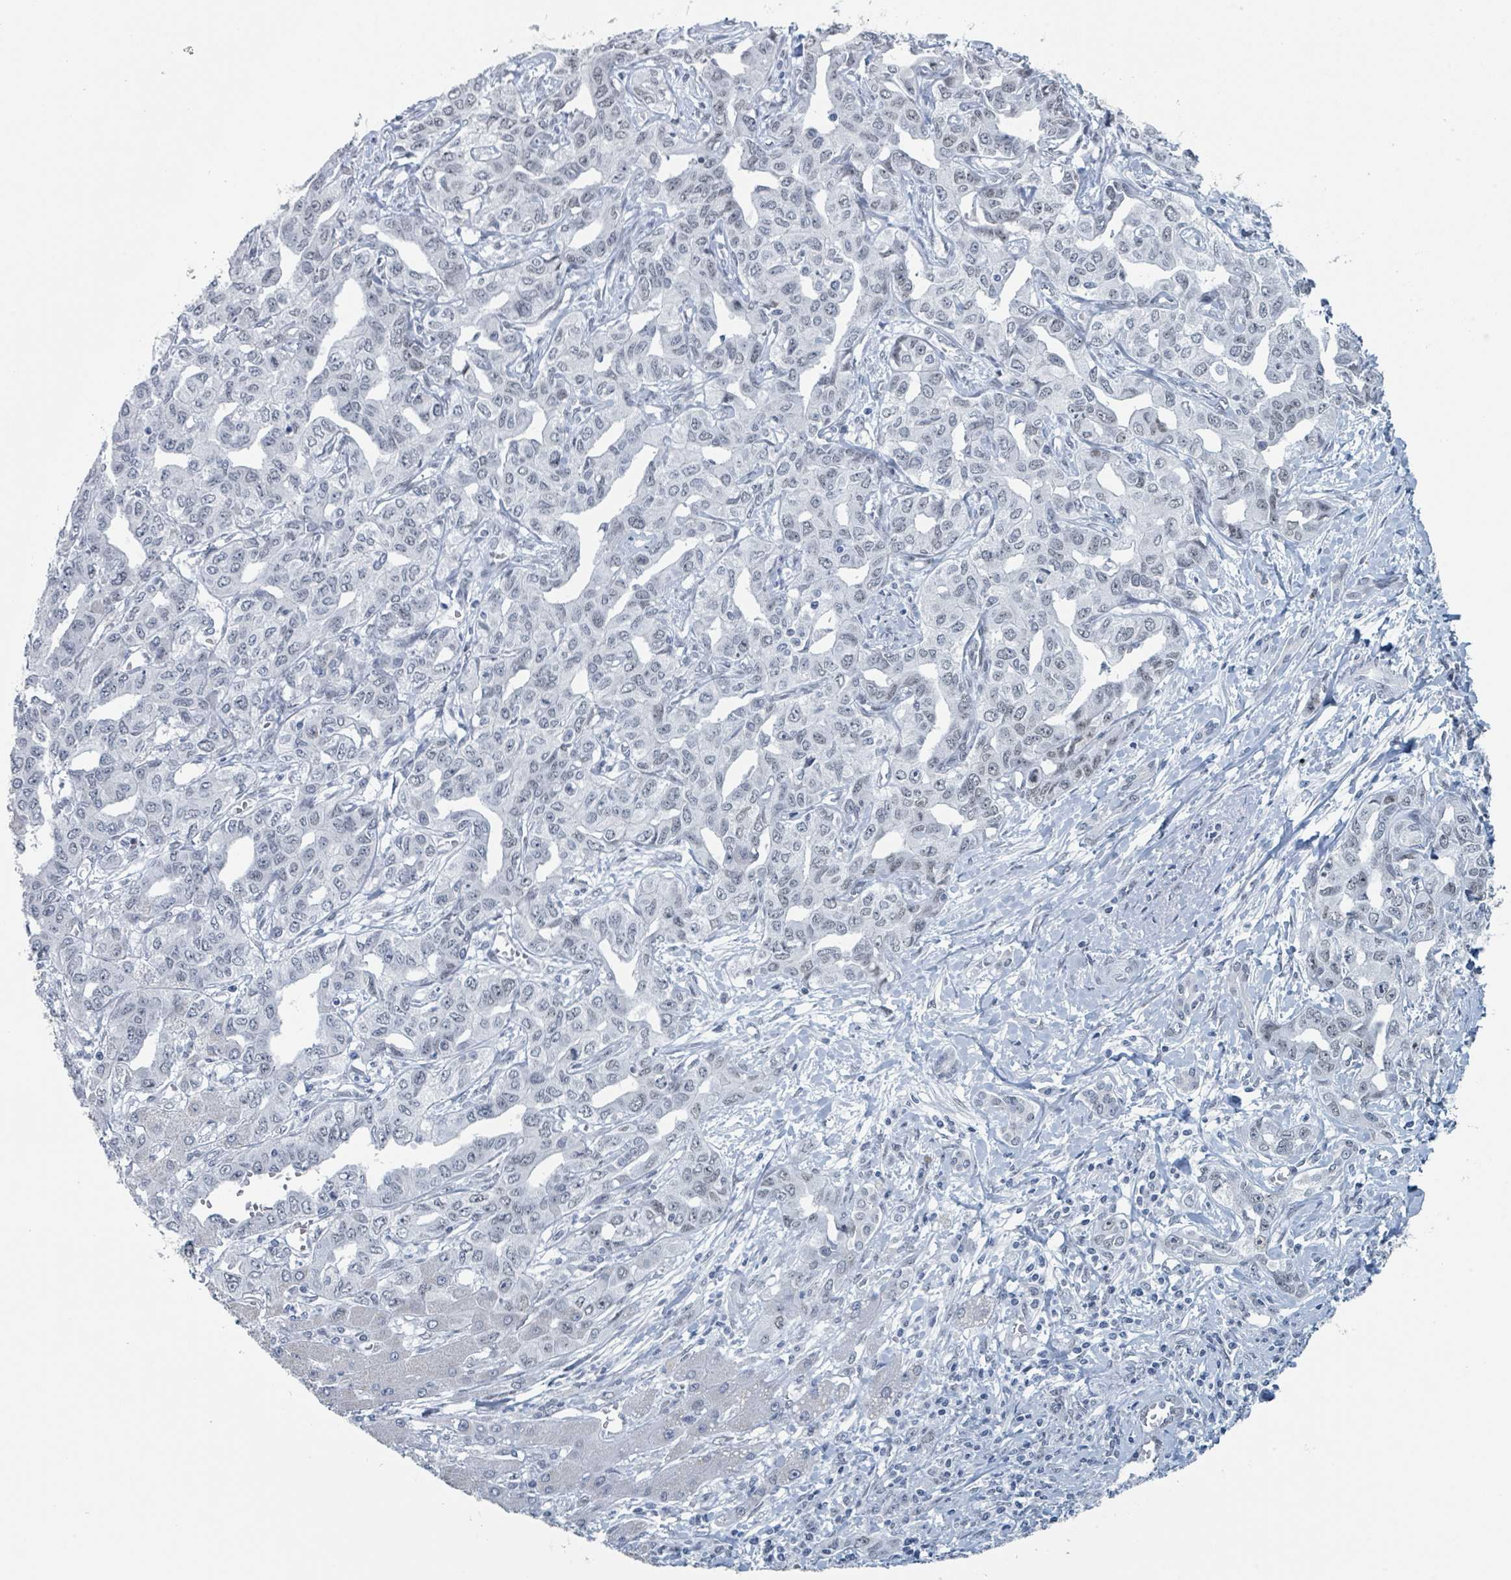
{"staining": {"intensity": "negative", "quantity": "none", "location": "none"}, "tissue": "liver cancer", "cell_type": "Tumor cells", "image_type": "cancer", "snomed": [{"axis": "morphology", "description": "Cholangiocarcinoma"}, {"axis": "topography", "description": "Liver"}], "caption": "Tumor cells show no significant staining in liver cancer (cholangiocarcinoma).", "gene": "EHMT2", "patient": {"sex": "male", "age": 59}}